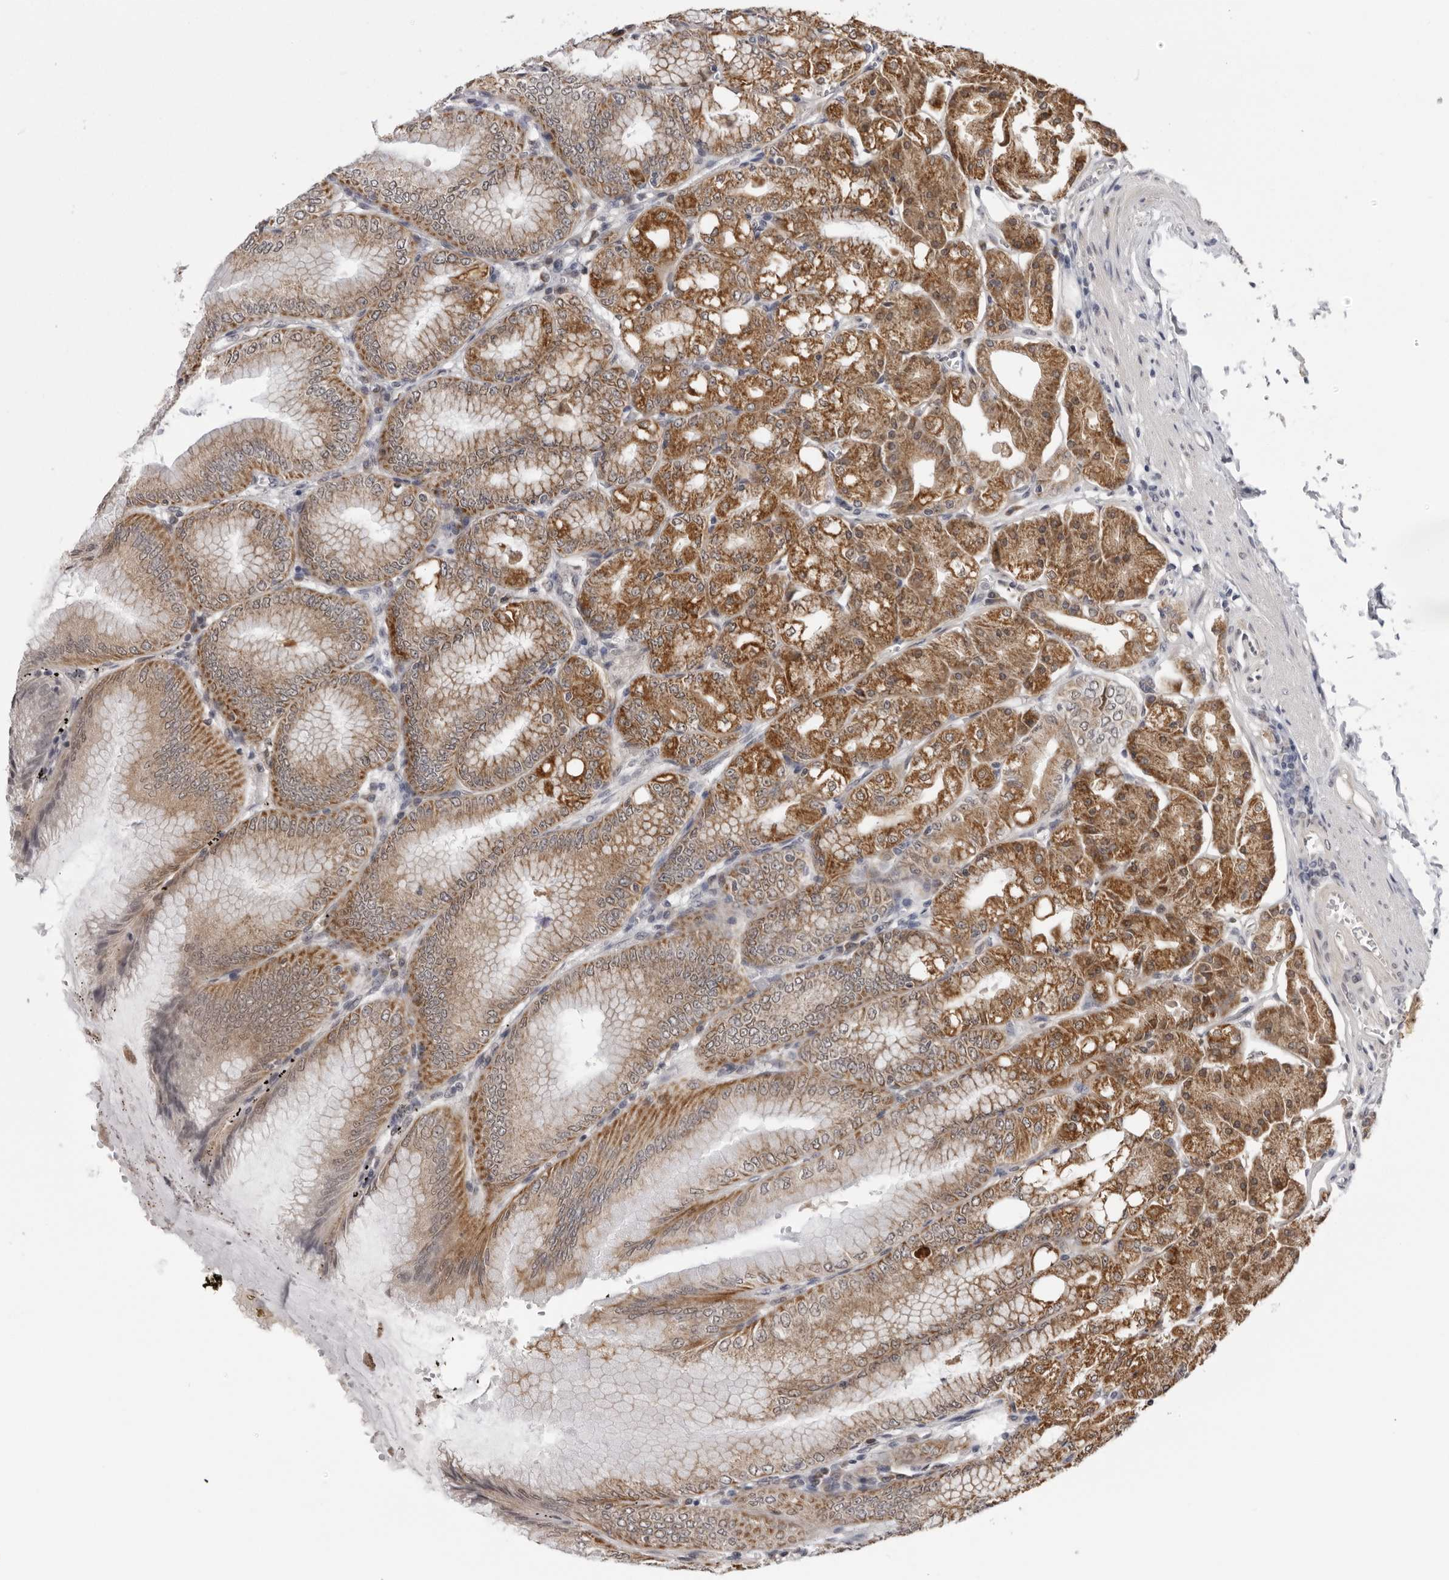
{"staining": {"intensity": "strong", "quantity": ">75%", "location": "cytoplasmic/membranous"}, "tissue": "stomach", "cell_type": "Glandular cells", "image_type": "normal", "snomed": [{"axis": "morphology", "description": "Normal tissue, NOS"}, {"axis": "topography", "description": "Stomach, lower"}], "caption": "Immunohistochemistry of normal human stomach displays high levels of strong cytoplasmic/membranous staining in approximately >75% of glandular cells.", "gene": "CPT2", "patient": {"sex": "male", "age": 71}}